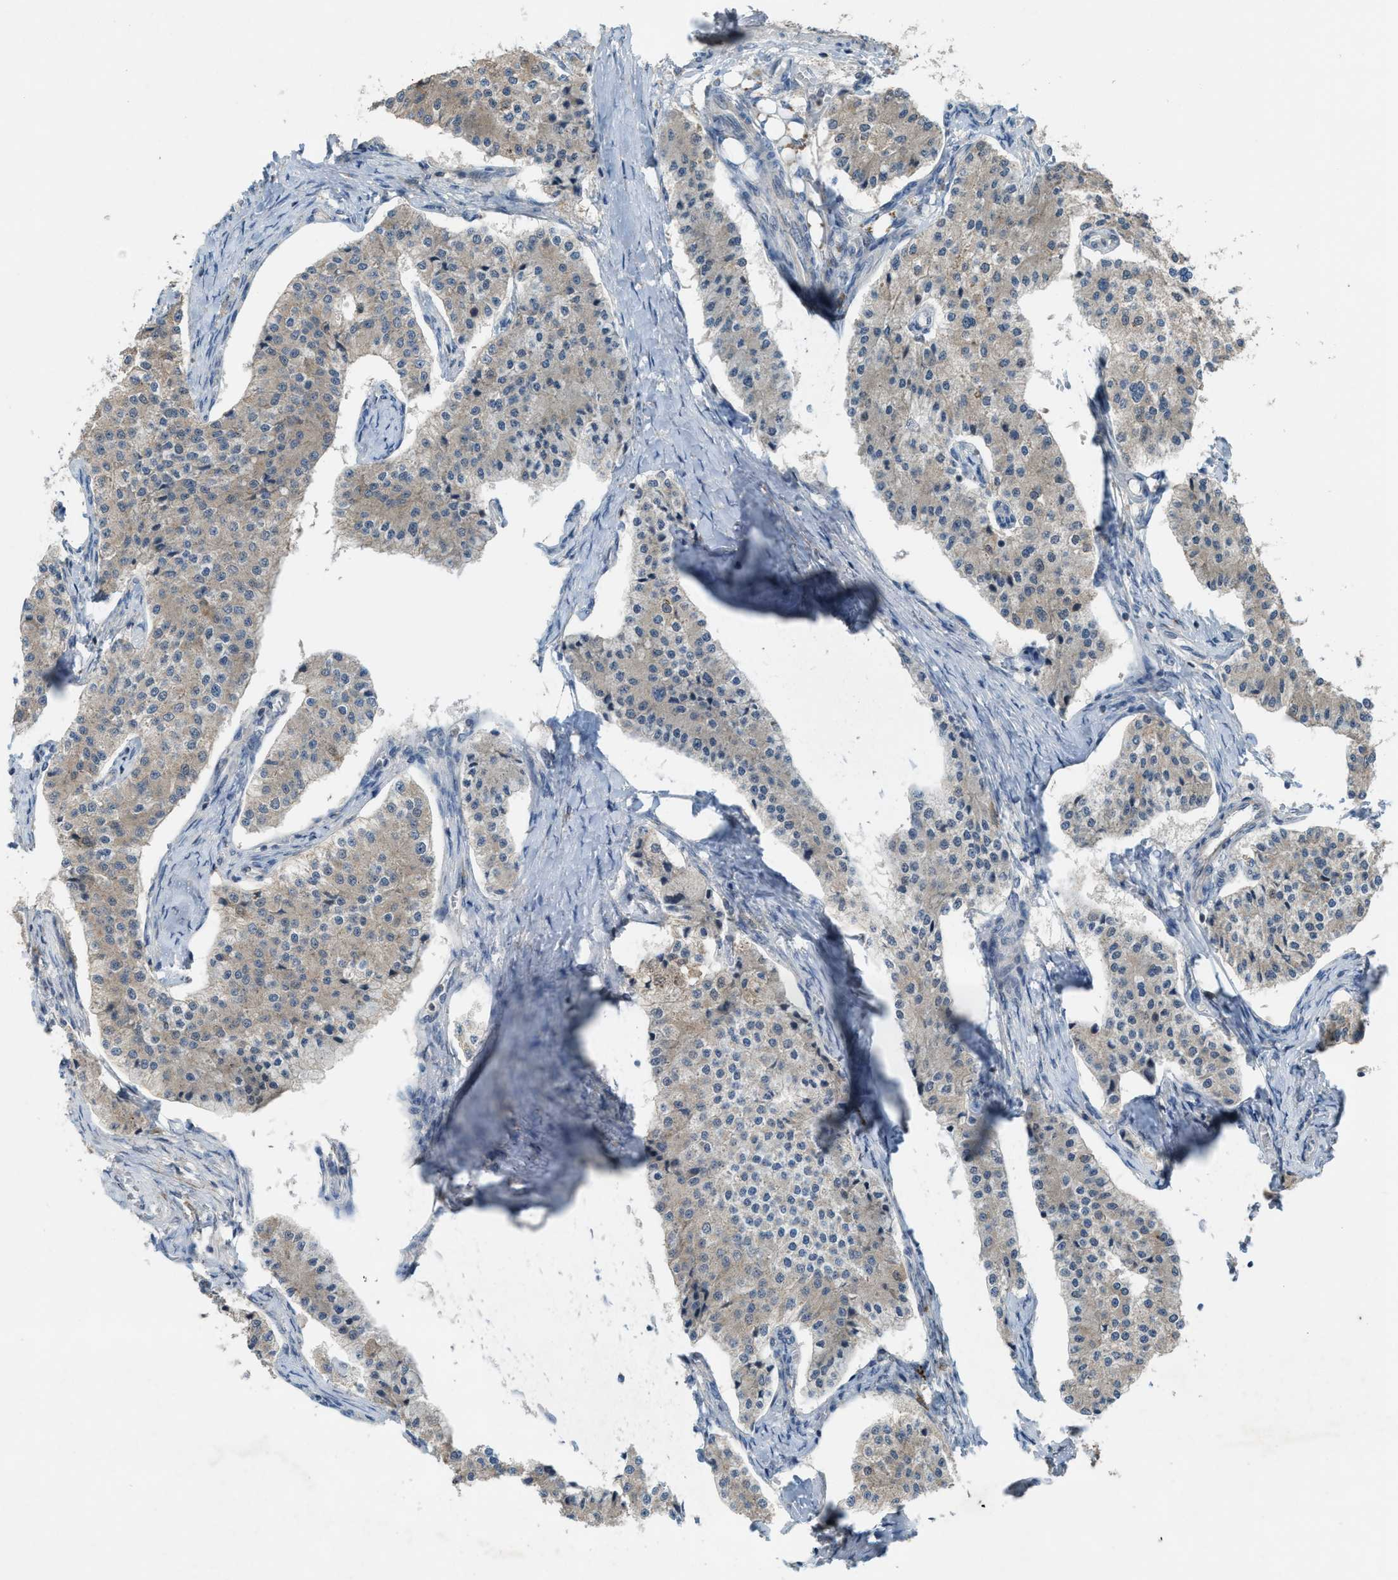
{"staining": {"intensity": "weak", "quantity": "25%-75%", "location": "cytoplasmic/membranous"}, "tissue": "carcinoid", "cell_type": "Tumor cells", "image_type": "cancer", "snomed": [{"axis": "morphology", "description": "Carcinoid, malignant, NOS"}, {"axis": "topography", "description": "Colon"}], "caption": "A photomicrograph of carcinoid stained for a protein demonstrates weak cytoplasmic/membranous brown staining in tumor cells.", "gene": "PLAA", "patient": {"sex": "female", "age": 52}}